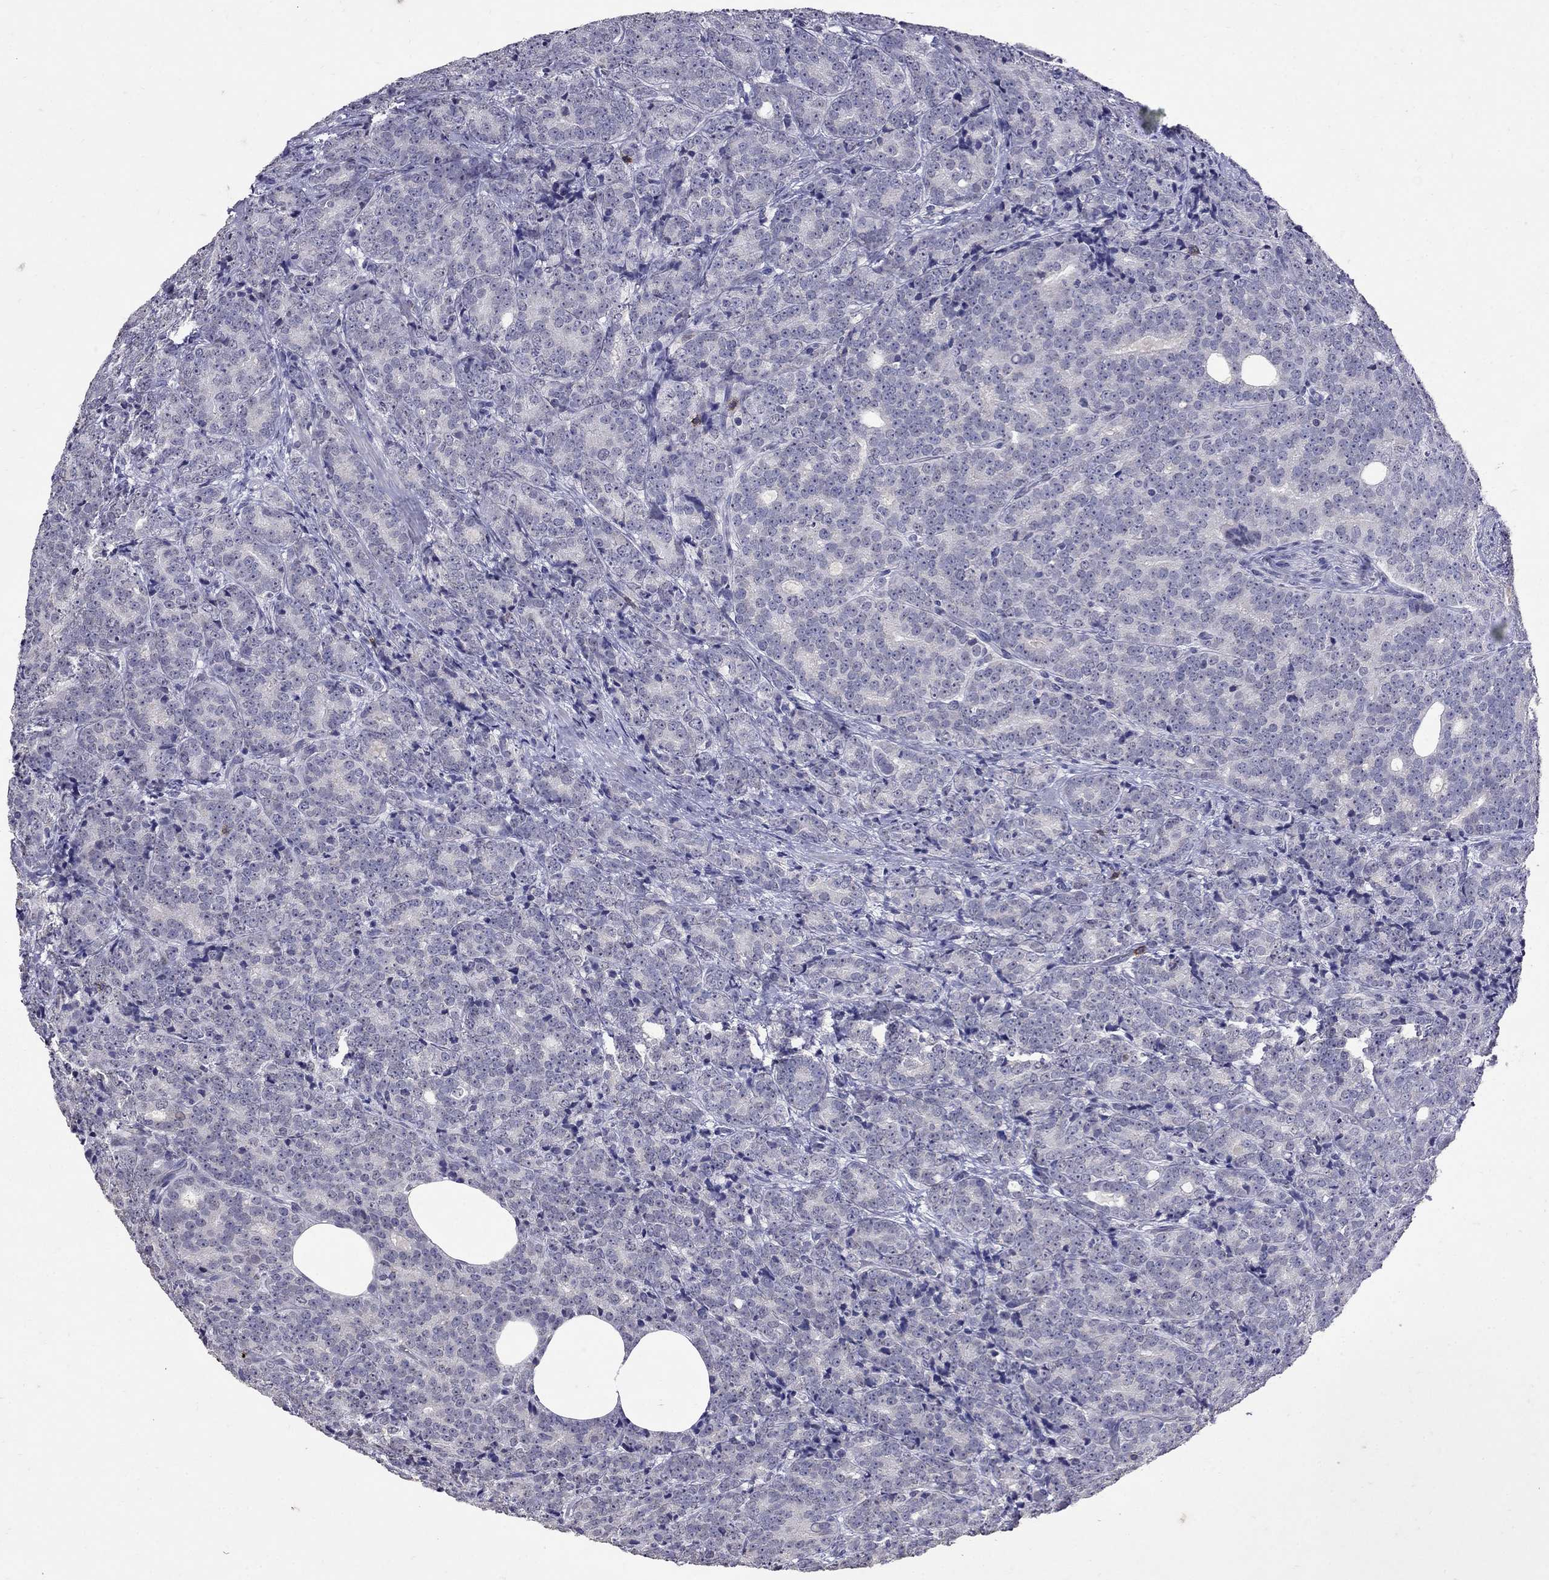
{"staining": {"intensity": "negative", "quantity": "none", "location": "none"}, "tissue": "prostate cancer", "cell_type": "Tumor cells", "image_type": "cancer", "snomed": [{"axis": "morphology", "description": "Adenocarcinoma, NOS"}, {"axis": "topography", "description": "Prostate"}], "caption": "Immunohistochemical staining of prostate cancer (adenocarcinoma) shows no significant staining in tumor cells.", "gene": "CD8B", "patient": {"sex": "male", "age": 71}}